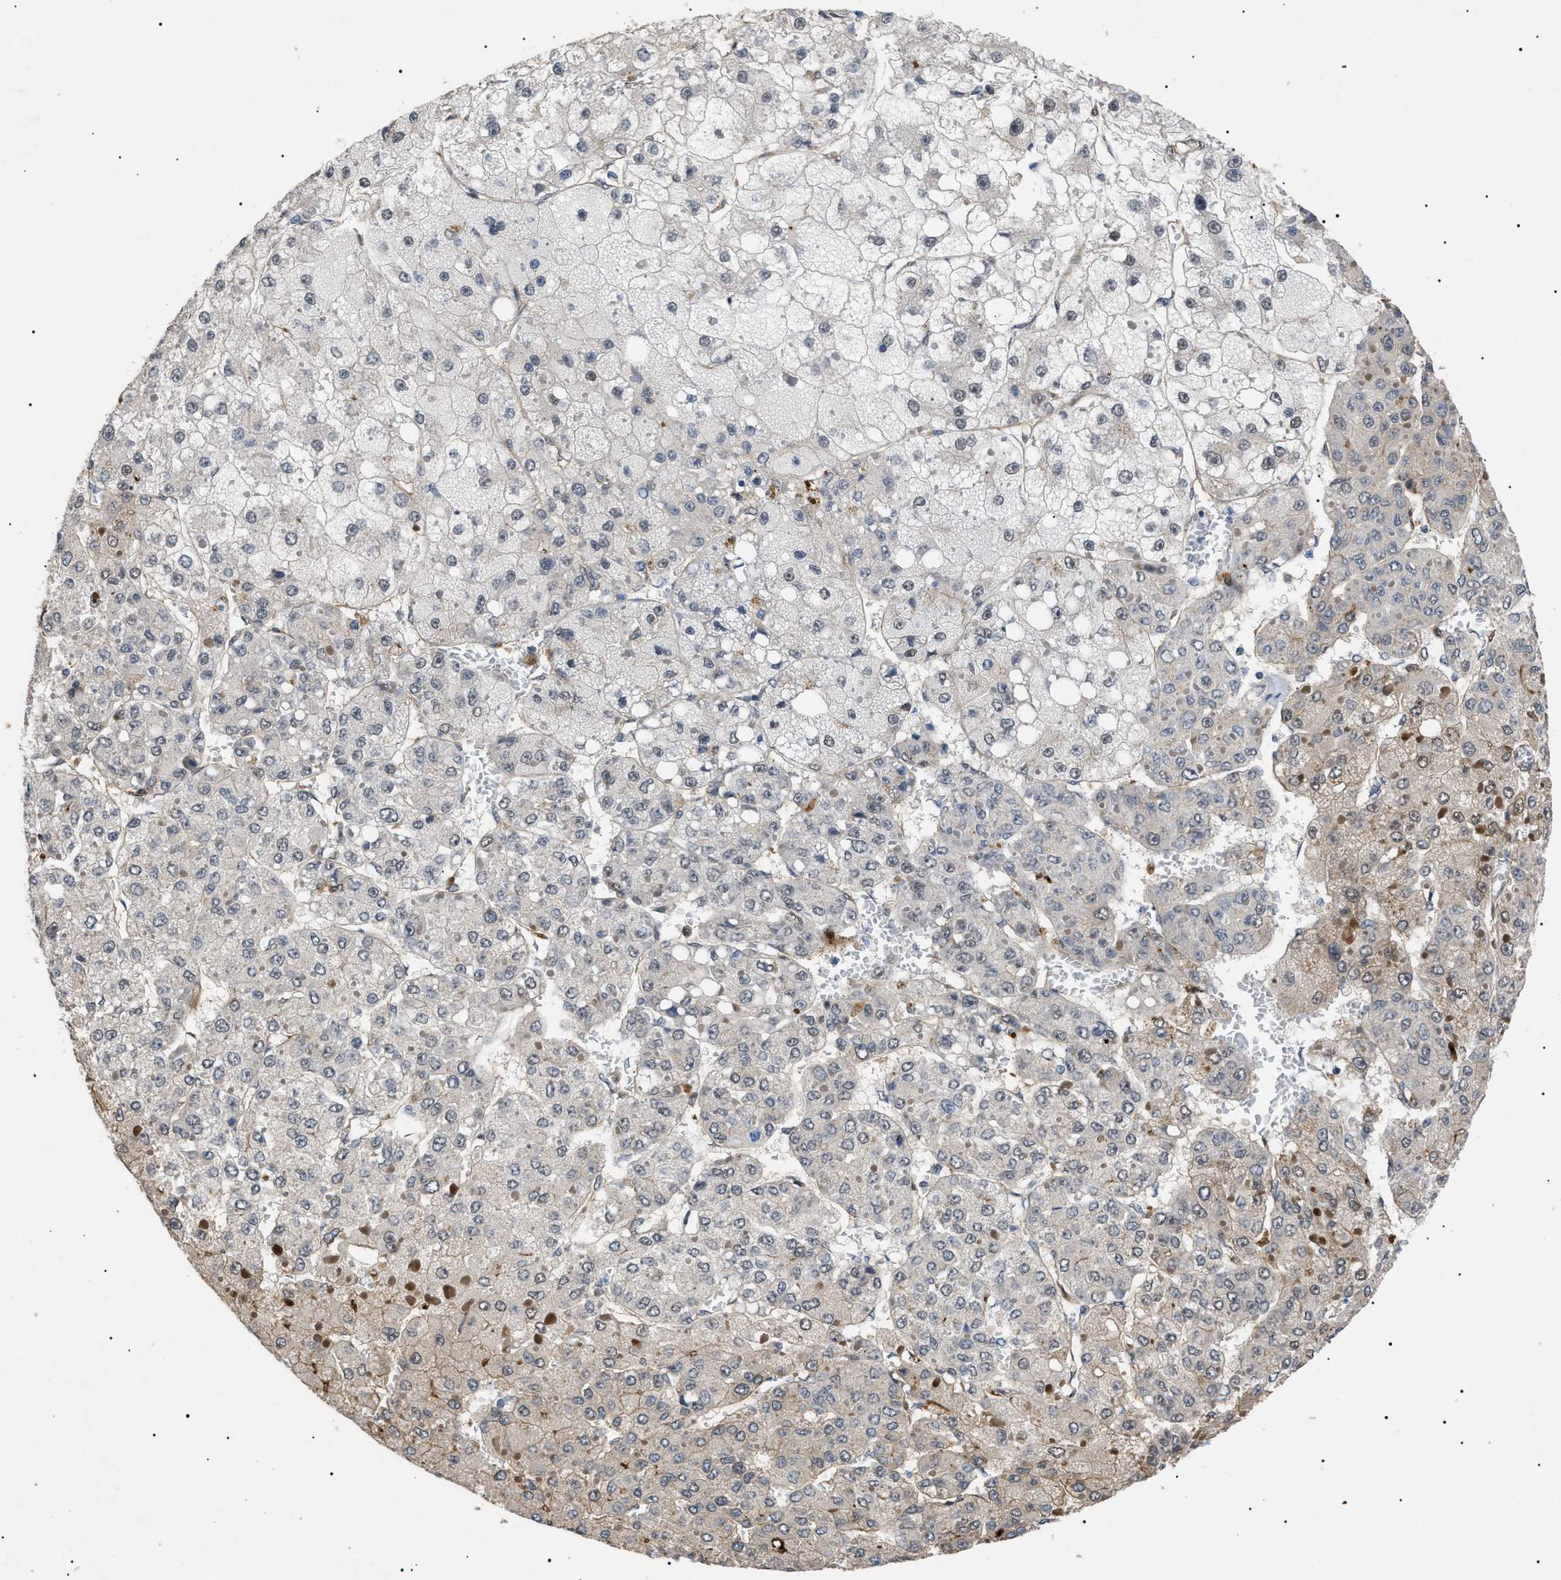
{"staining": {"intensity": "weak", "quantity": "<25%", "location": "cytoplasmic/membranous"}, "tissue": "liver cancer", "cell_type": "Tumor cells", "image_type": "cancer", "snomed": [{"axis": "morphology", "description": "Carcinoma, Hepatocellular, NOS"}, {"axis": "topography", "description": "Liver"}], "caption": "DAB (3,3'-diaminobenzidine) immunohistochemical staining of hepatocellular carcinoma (liver) exhibits no significant positivity in tumor cells.", "gene": "CRCP", "patient": {"sex": "female", "age": 73}}